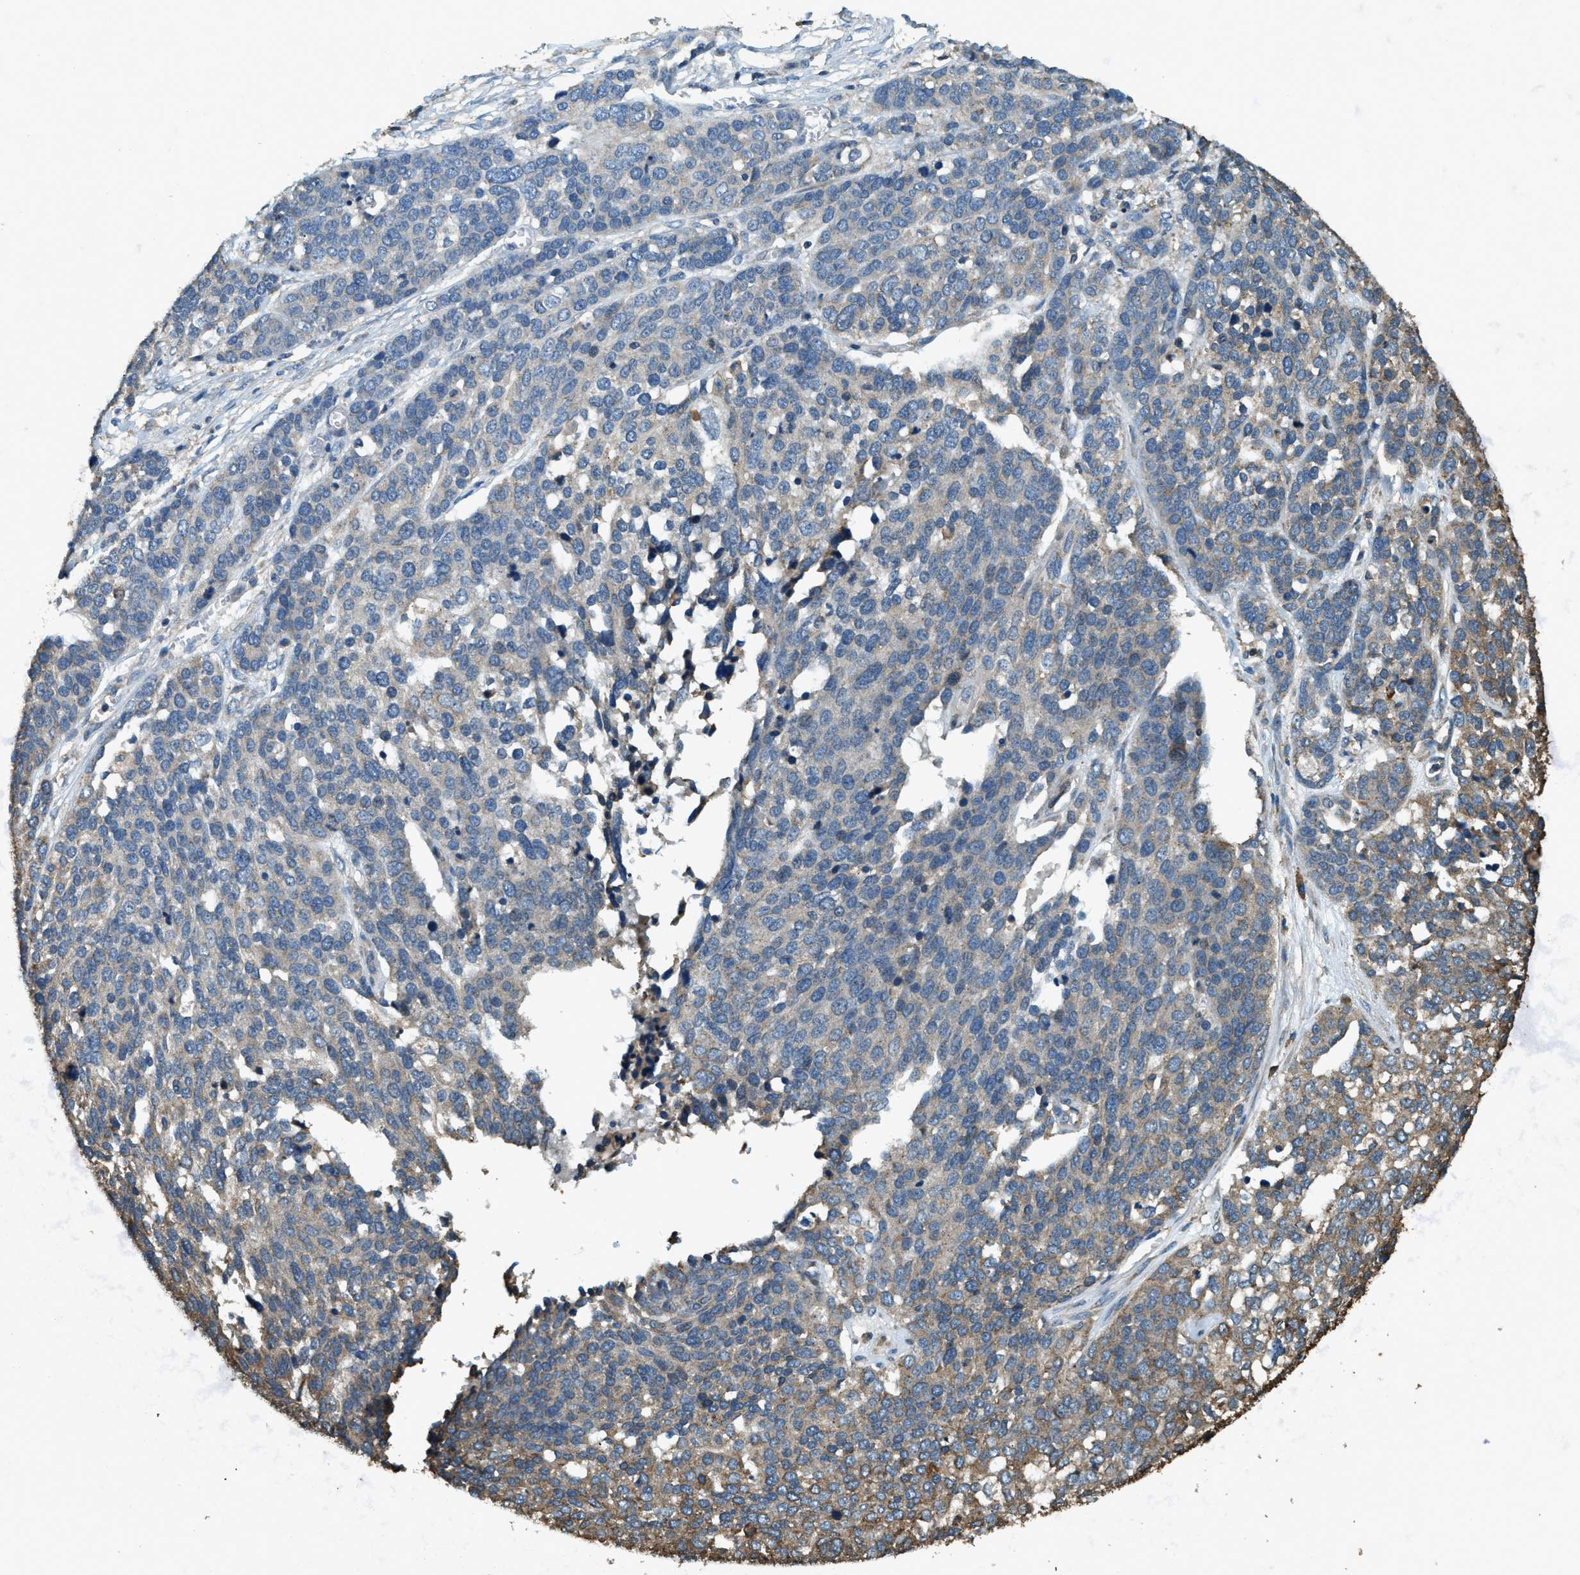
{"staining": {"intensity": "moderate", "quantity": "<25%", "location": "cytoplasmic/membranous"}, "tissue": "ovarian cancer", "cell_type": "Tumor cells", "image_type": "cancer", "snomed": [{"axis": "morphology", "description": "Cystadenocarcinoma, serous, NOS"}, {"axis": "topography", "description": "Ovary"}], "caption": "Serous cystadenocarcinoma (ovarian) stained with a brown dye displays moderate cytoplasmic/membranous positive positivity in about <25% of tumor cells.", "gene": "ERGIC1", "patient": {"sex": "female", "age": 44}}